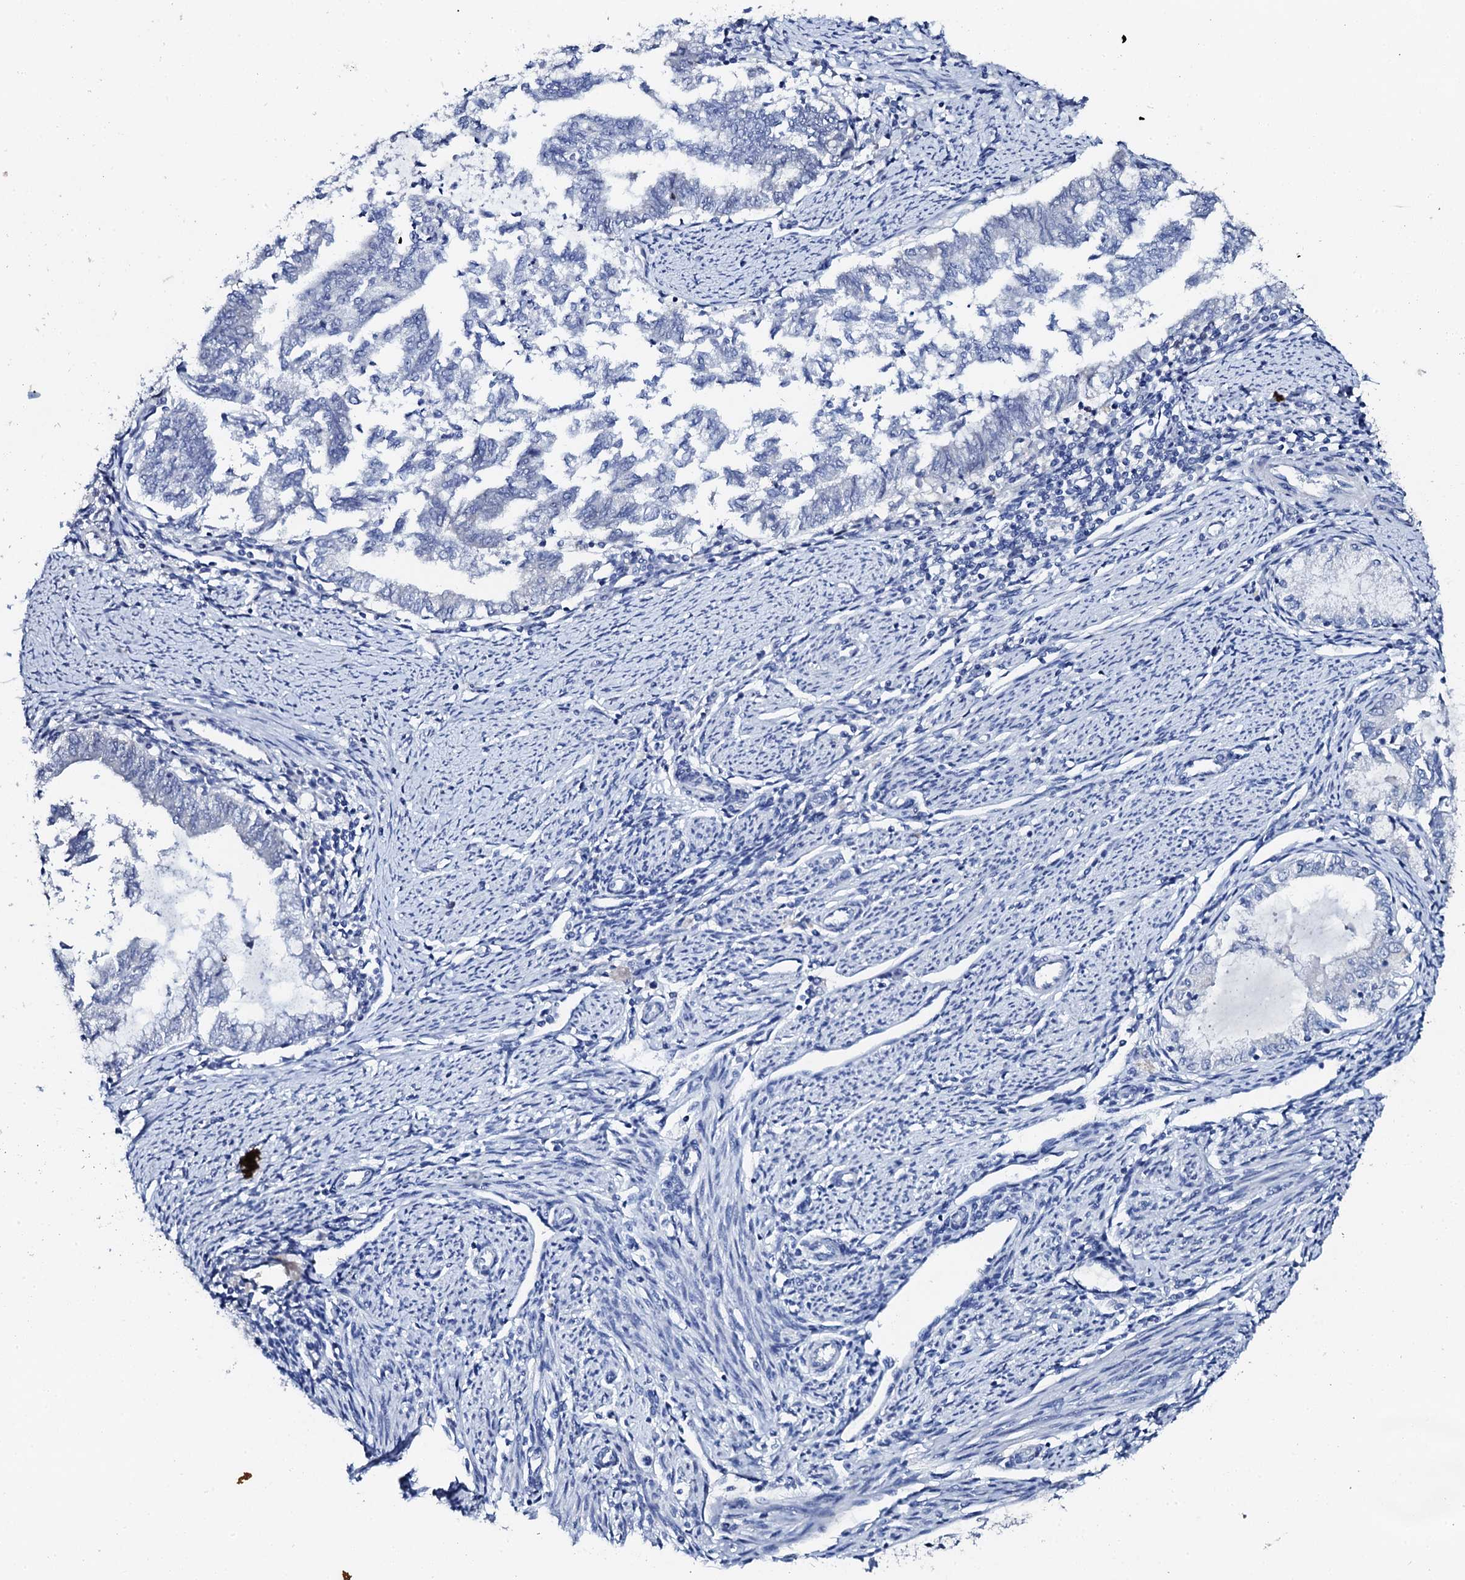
{"staining": {"intensity": "negative", "quantity": "none", "location": "none"}, "tissue": "endometrial cancer", "cell_type": "Tumor cells", "image_type": "cancer", "snomed": [{"axis": "morphology", "description": "Adenocarcinoma, NOS"}, {"axis": "topography", "description": "Endometrium"}], "caption": "Adenocarcinoma (endometrial) stained for a protein using immunohistochemistry (IHC) exhibits no staining tumor cells.", "gene": "NUDT13", "patient": {"sex": "female", "age": 79}}